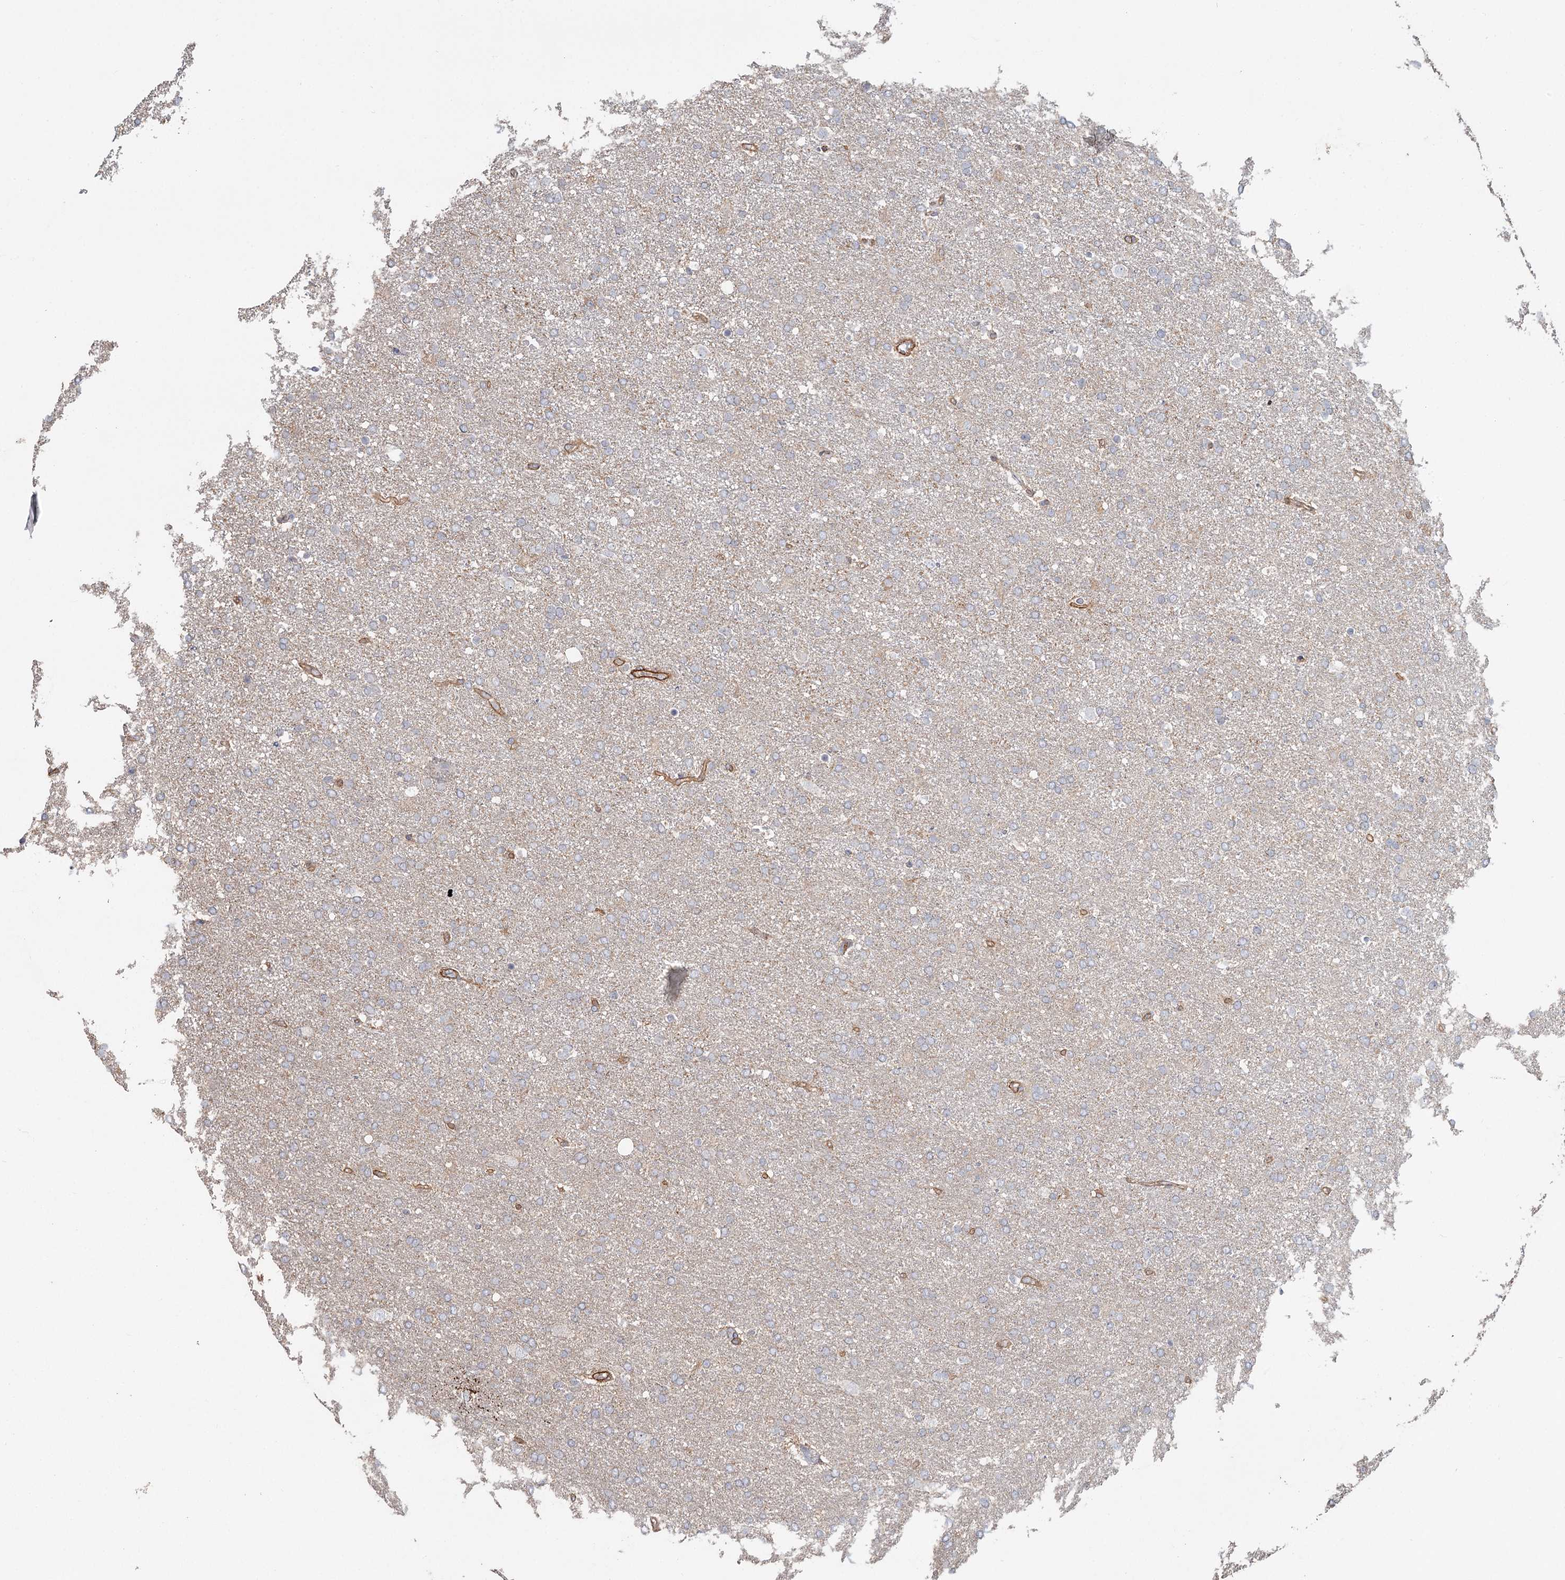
{"staining": {"intensity": "negative", "quantity": "none", "location": "none"}, "tissue": "glioma", "cell_type": "Tumor cells", "image_type": "cancer", "snomed": [{"axis": "morphology", "description": "Glioma, malignant, High grade"}, {"axis": "topography", "description": "Brain"}], "caption": "DAB immunohistochemical staining of malignant glioma (high-grade) shows no significant positivity in tumor cells. (Immunohistochemistry (ihc), brightfield microscopy, high magnification).", "gene": "DHRS9", "patient": {"sex": "male", "age": 72}}